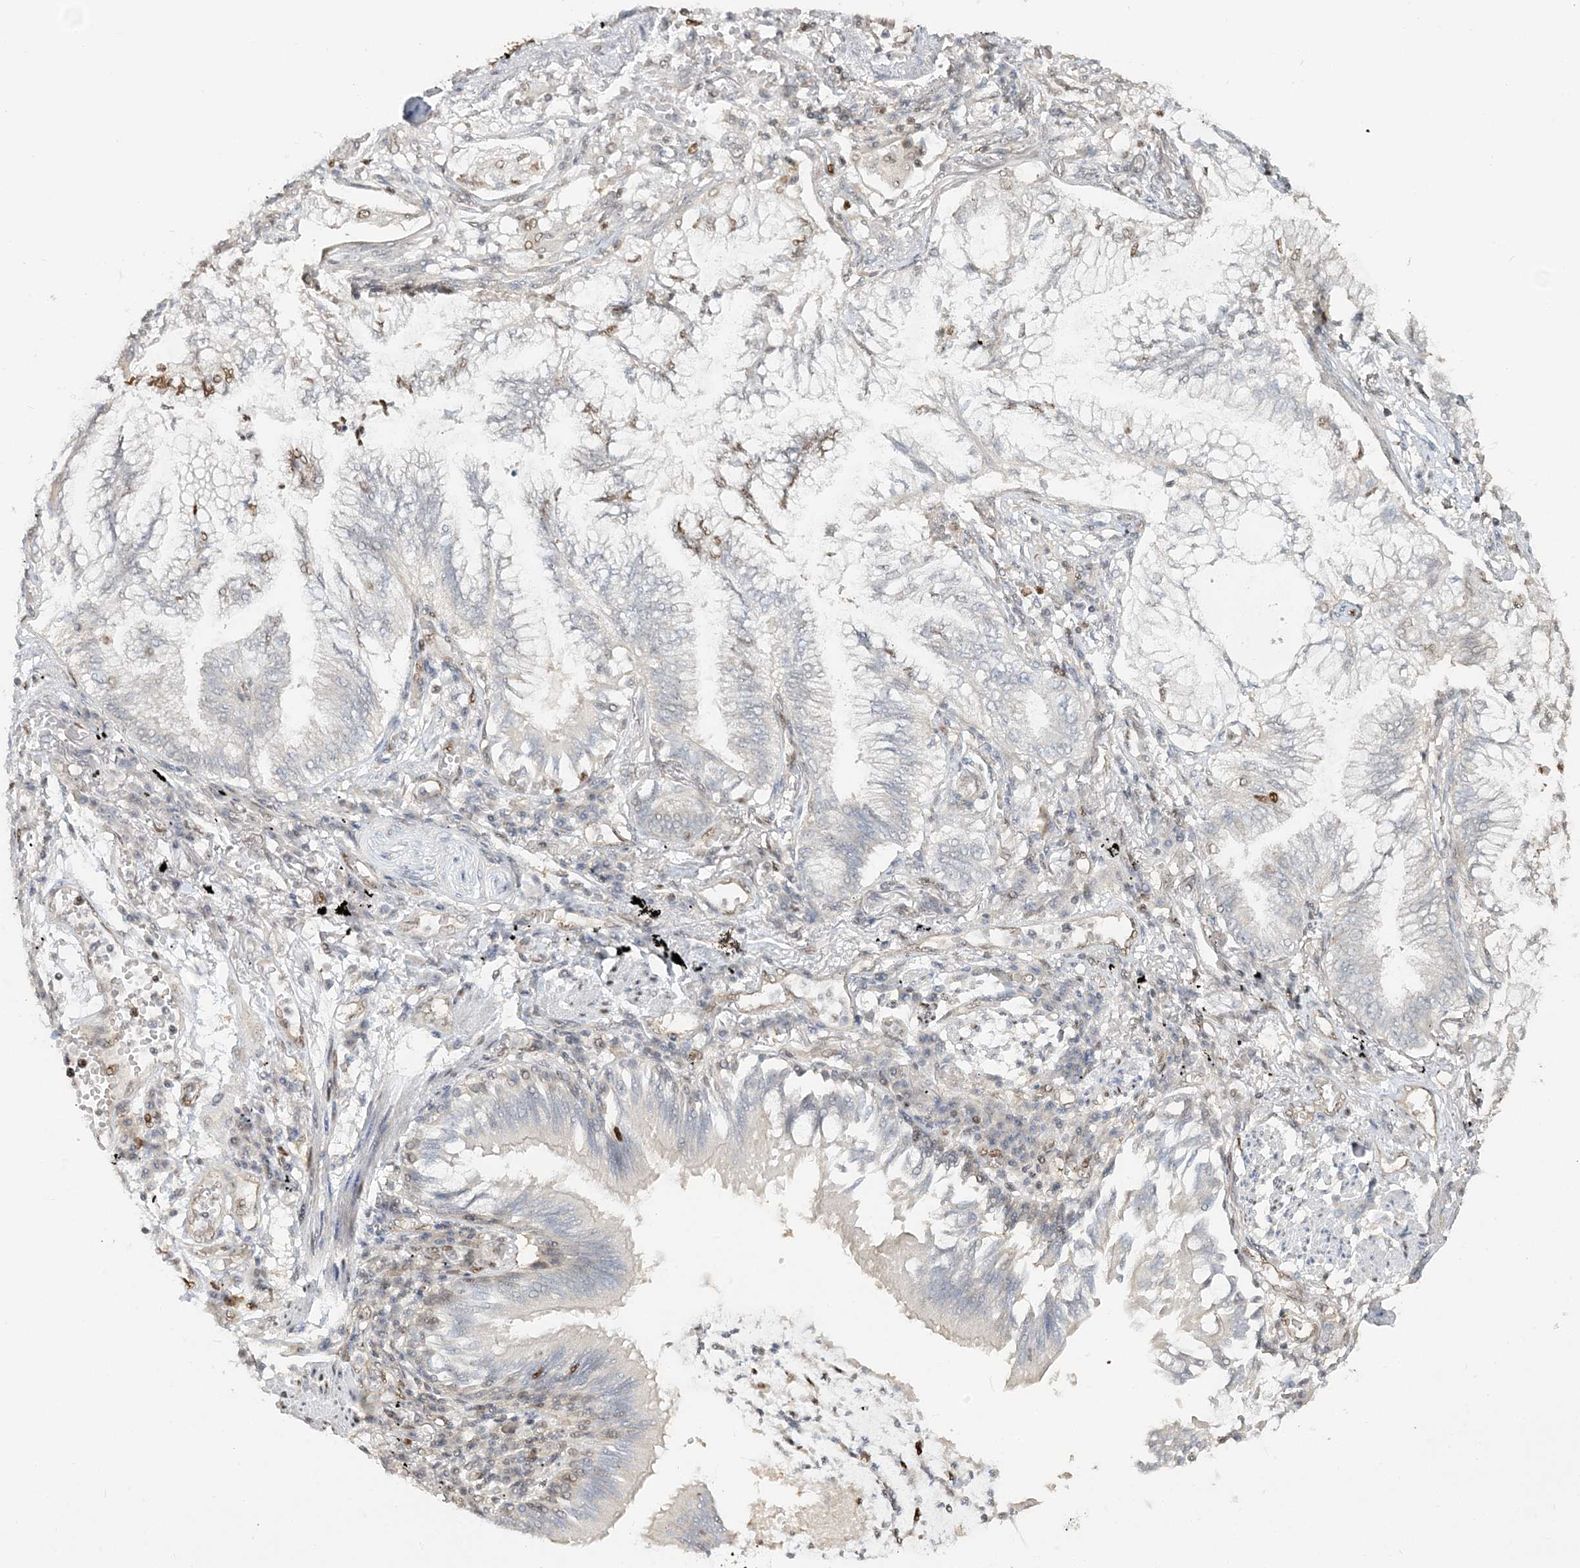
{"staining": {"intensity": "moderate", "quantity": "<25%", "location": "nuclear"}, "tissue": "lung cancer", "cell_type": "Tumor cells", "image_type": "cancer", "snomed": [{"axis": "morphology", "description": "Adenocarcinoma, NOS"}, {"axis": "topography", "description": "Lung"}], "caption": "An image of human lung cancer stained for a protein displays moderate nuclear brown staining in tumor cells. The staining is performed using DAB brown chromogen to label protein expression. The nuclei are counter-stained blue using hematoxylin.", "gene": "SUMO2", "patient": {"sex": "female", "age": 70}}